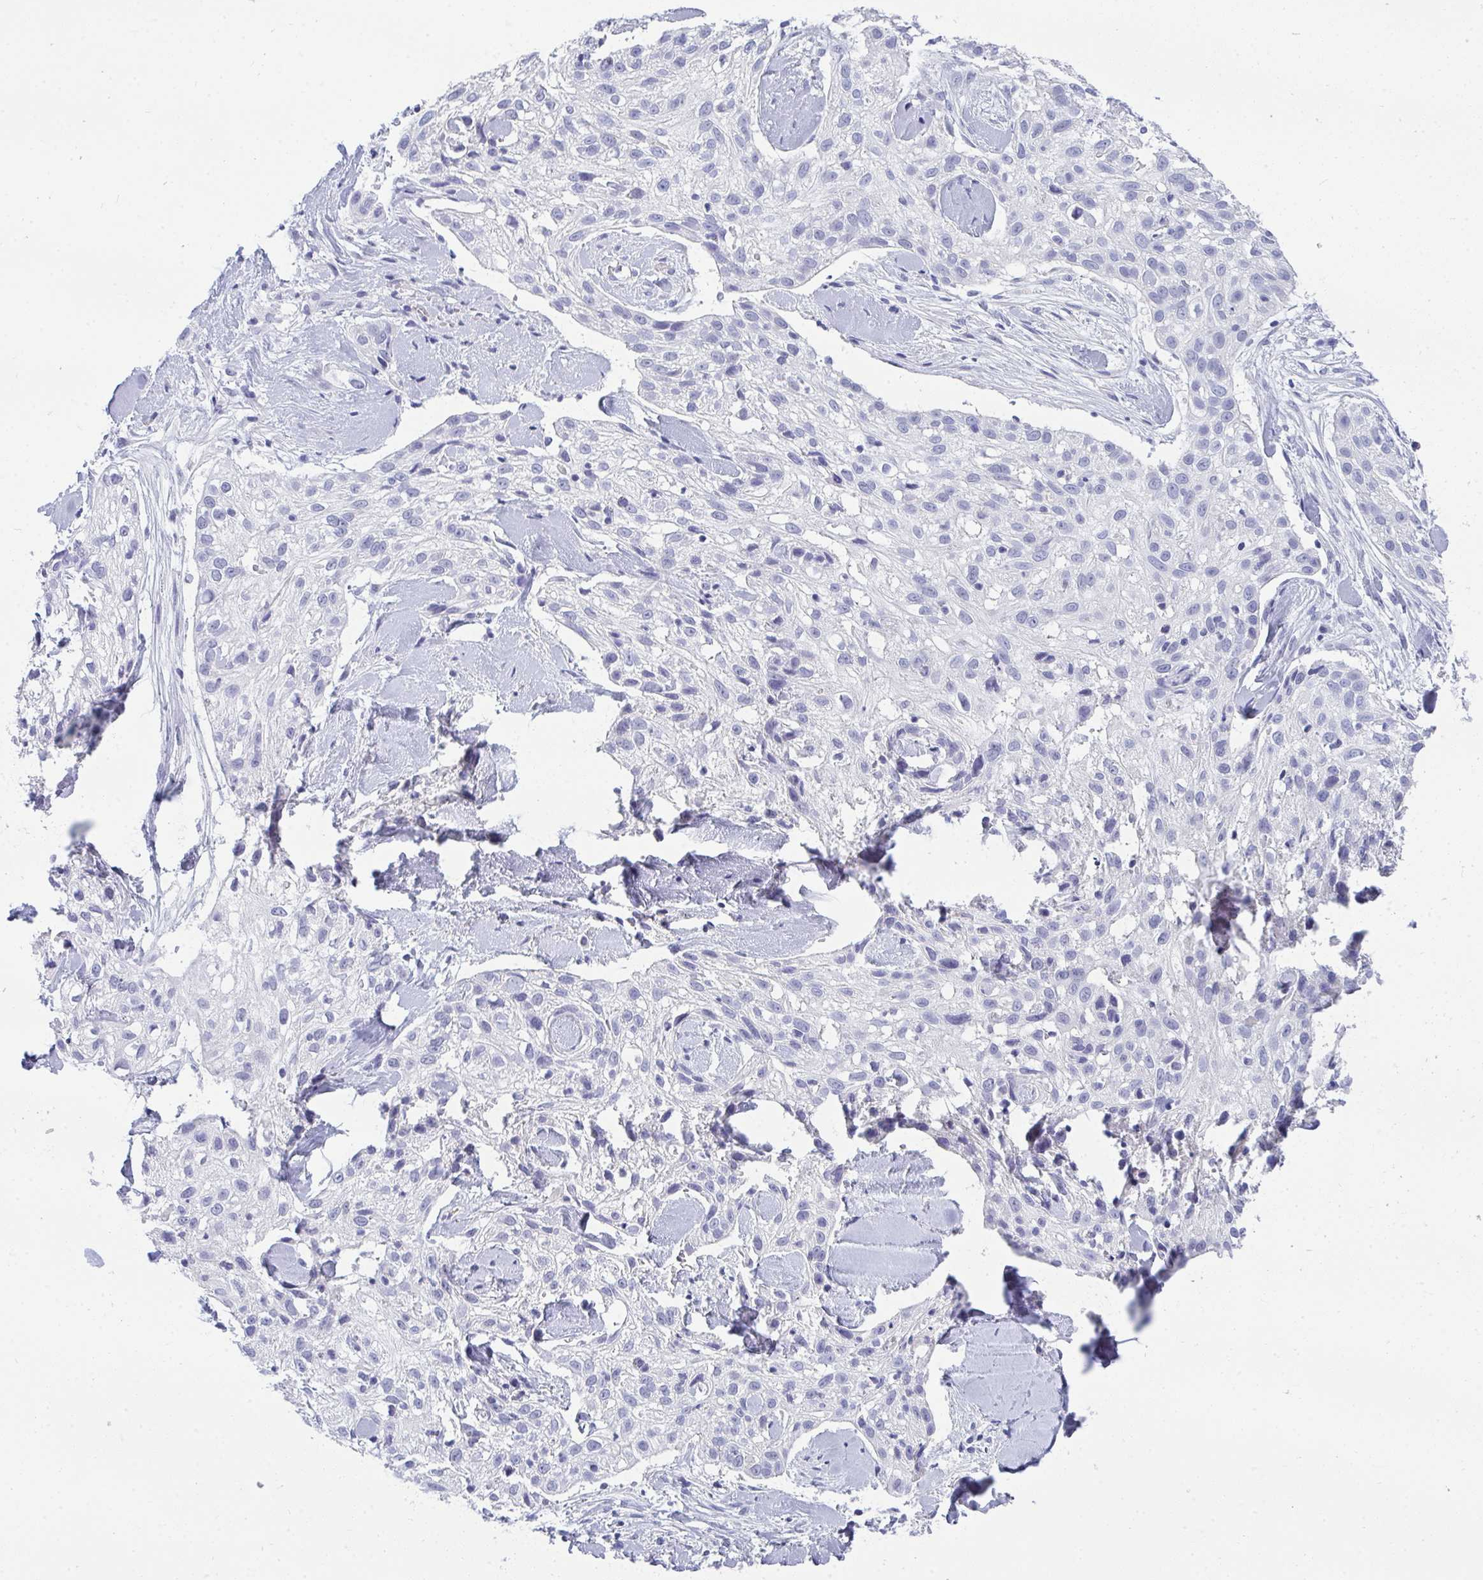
{"staining": {"intensity": "negative", "quantity": "none", "location": "none"}, "tissue": "skin cancer", "cell_type": "Tumor cells", "image_type": "cancer", "snomed": [{"axis": "morphology", "description": "Squamous cell carcinoma, NOS"}, {"axis": "topography", "description": "Skin"}], "caption": "Tumor cells are negative for brown protein staining in skin squamous cell carcinoma. (Stains: DAB immunohistochemistry (IHC) with hematoxylin counter stain, Microscopy: brightfield microscopy at high magnification).", "gene": "TMEM82", "patient": {"sex": "male", "age": 82}}